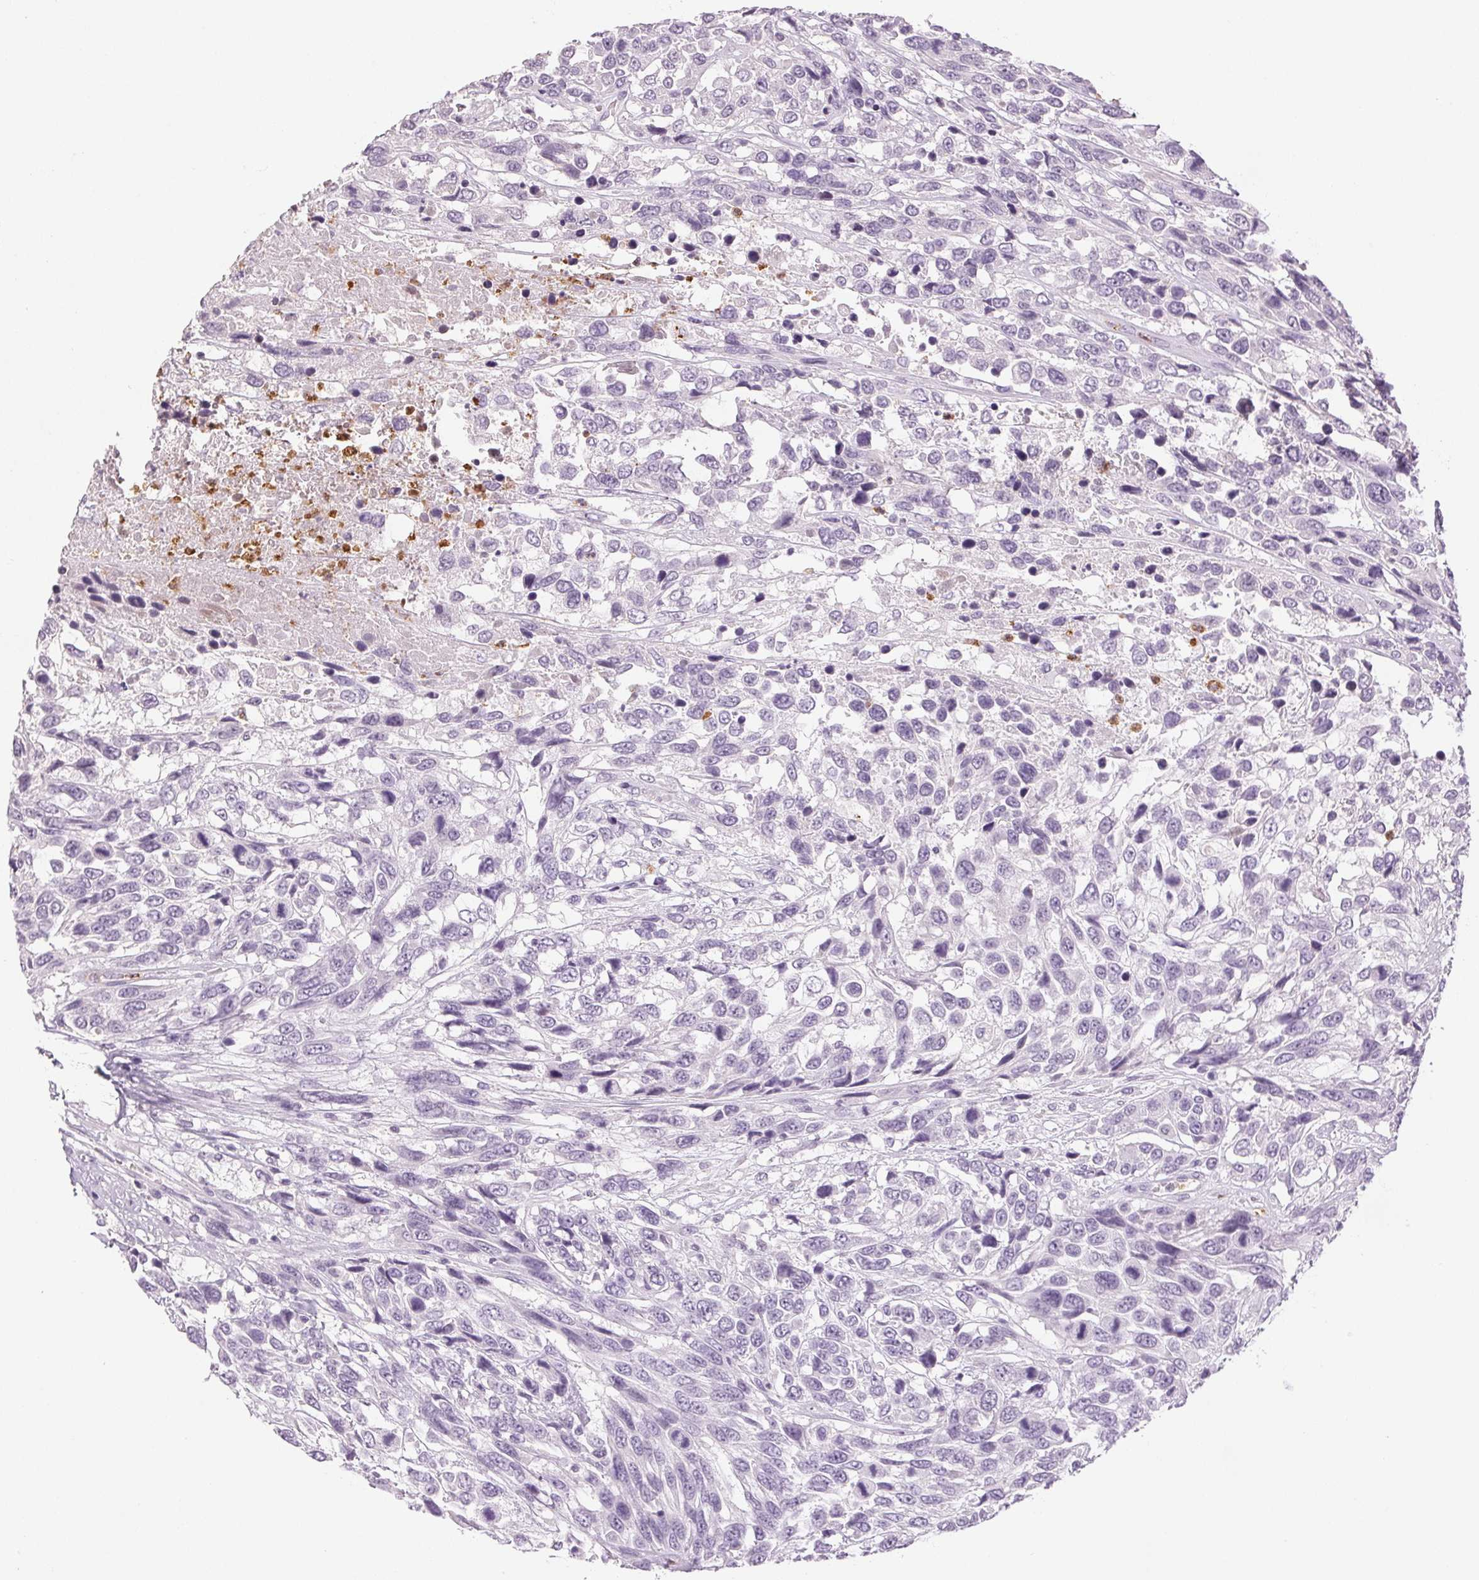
{"staining": {"intensity": "negative", "quantity": "none", "location": "none"}, "tissue": "urothelial cancer", "cell_type": "Tumor cells", "image_type": "cancer", "snomed": [{"axis": "morphology", "description": "Urothelial carcinoma, High grade"}, {"axis": "topography", "description": "Urinary bladder"}], "caption": "A high-resolution photomicrograph shows immunohistochemistry (IHC) staining of high-grade urothelial carcinoma, which displays no significant expression in tumor cells.", "gene": "LTF", "patient": {"sex": "female", "age": 70}}